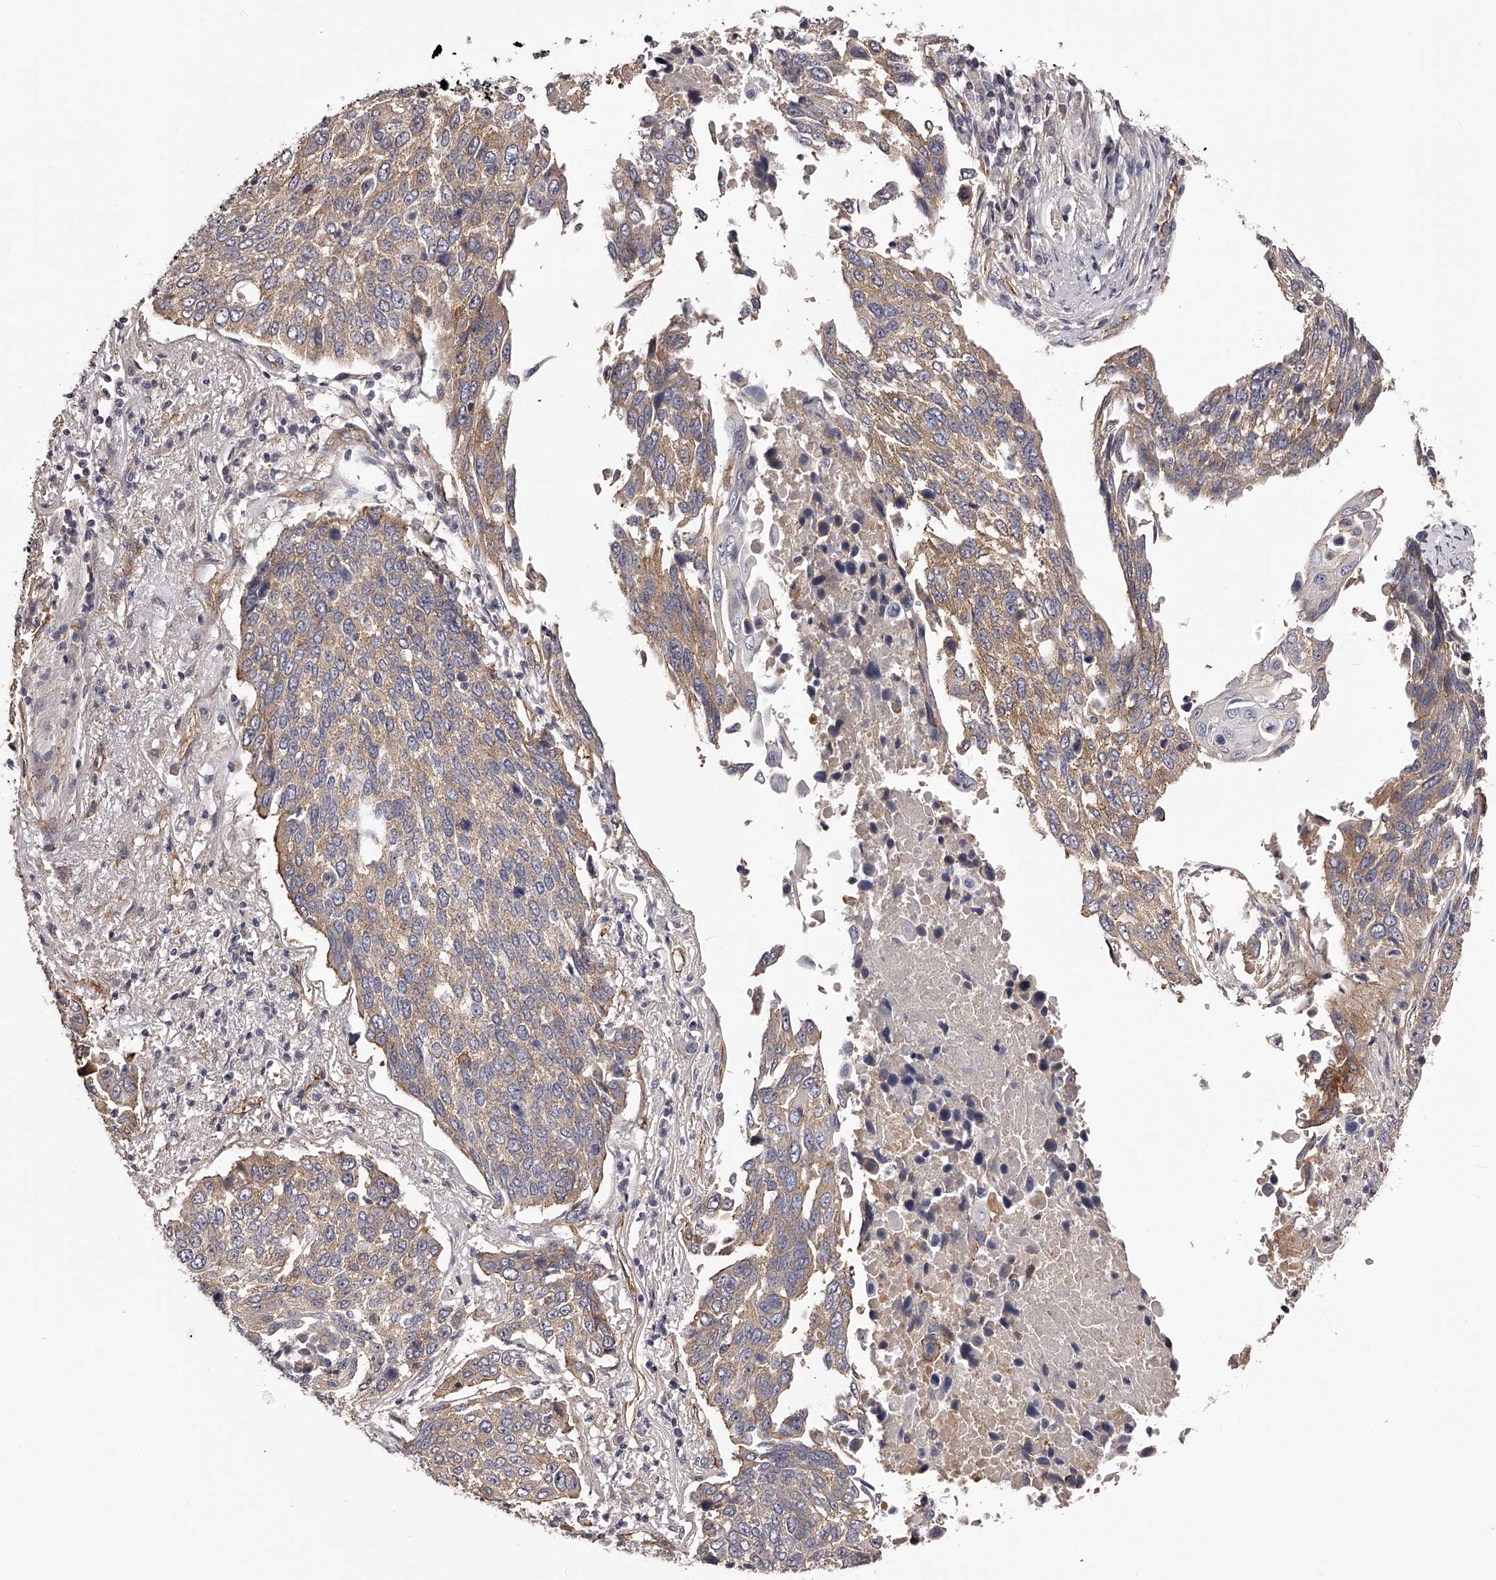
{"staining": {"intensity": "weak", "quantity": ">75%", "location": "cytoplasmic/membranous"}, "tissue": "lung cancer", "cell_type": "Tumor cells", "image_type": "cancer", "snomed": [{"axis": "morphology", "description": "Squamous cell carcinoma, NOS"}, {"axis": "topography", "description": "Lung"}], "caption": "Lung squamous cell carcinoma was stained to show a protein in brown. There is low levels of weak cytoplasmic/membranous expression in approximately >75% of tumor cells.", "gene": "LTV1", "patient": {"sex": "male", "age": 66}}